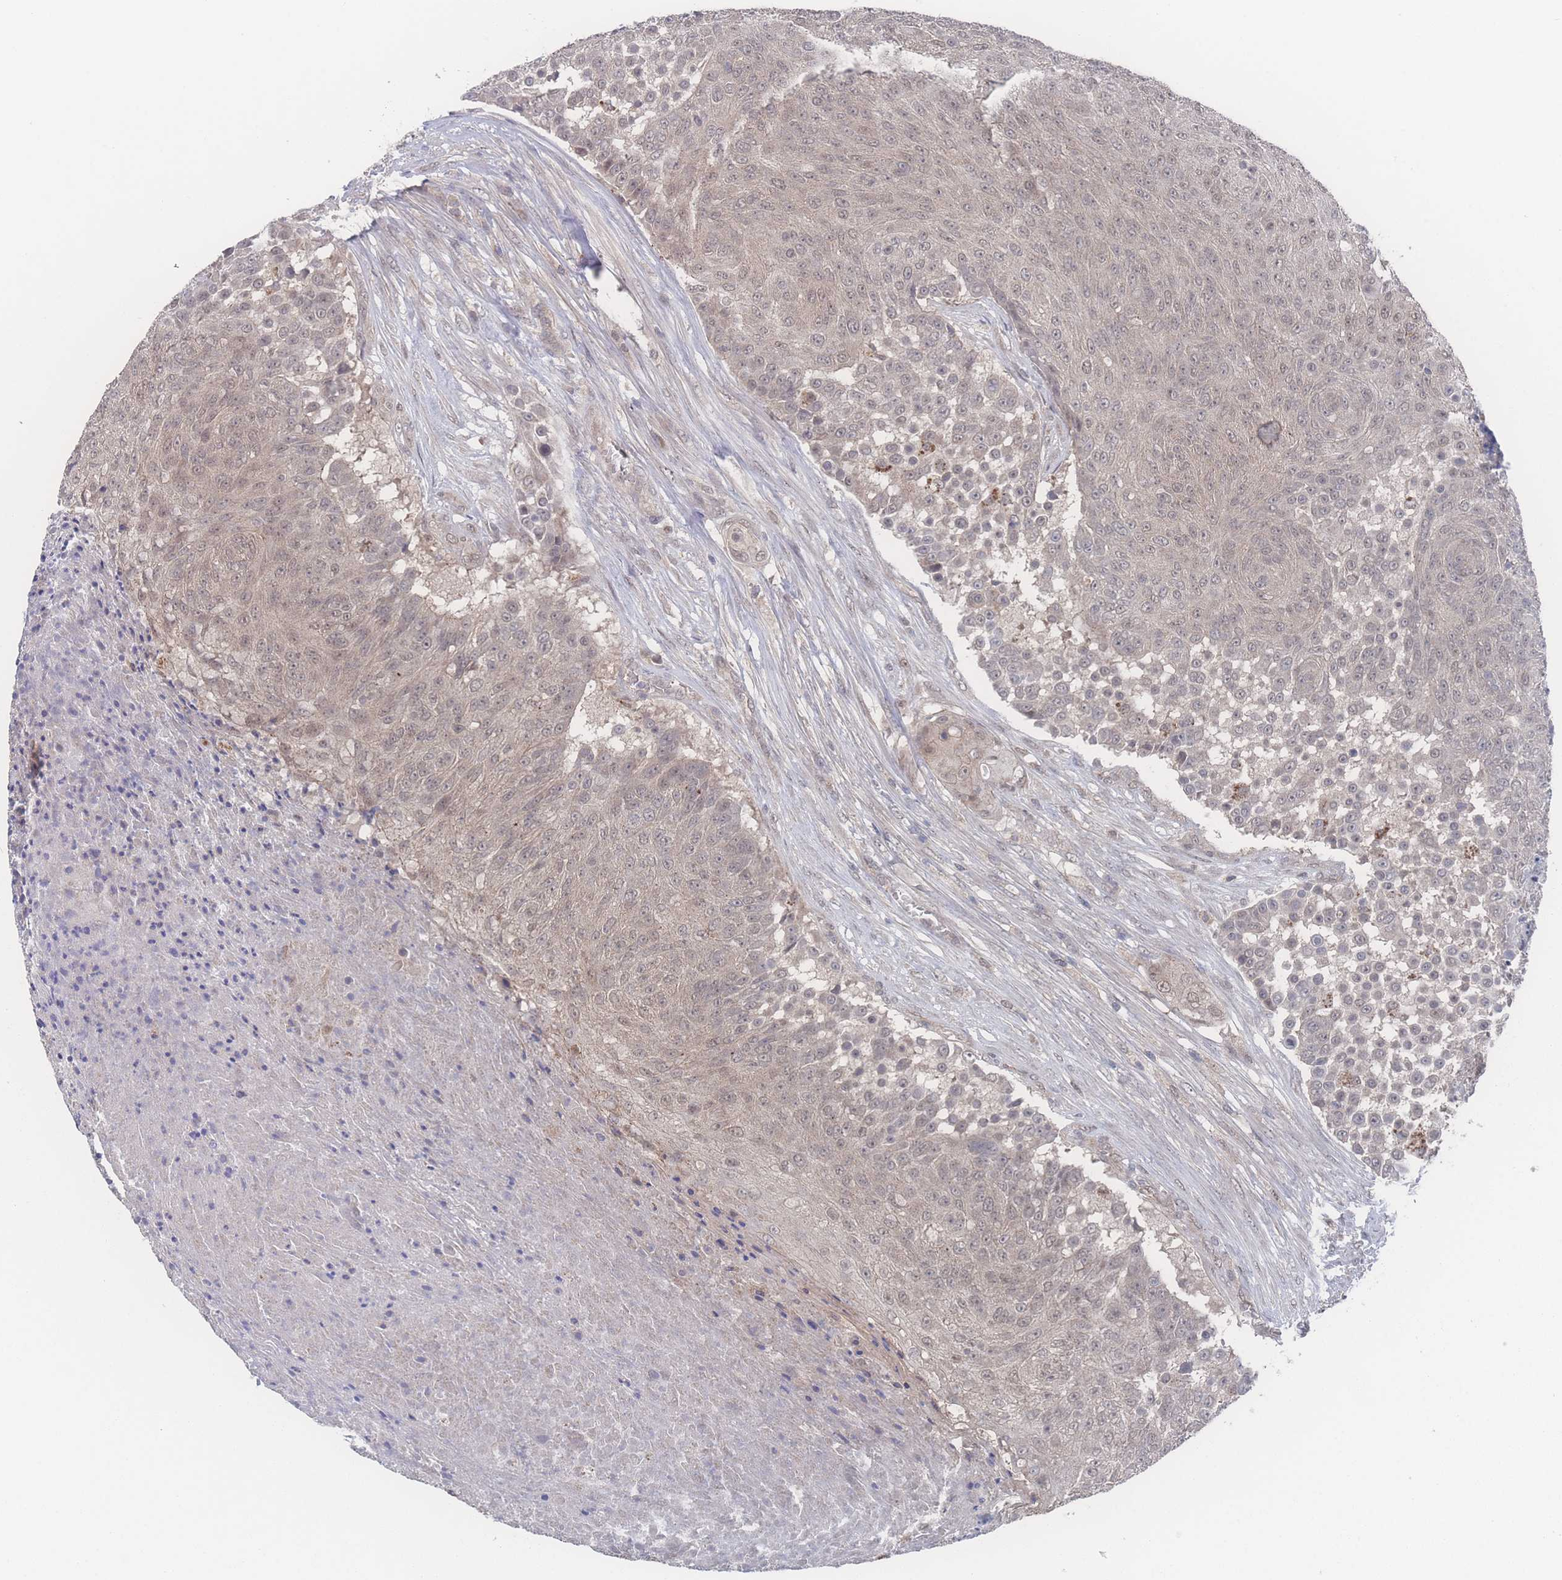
{"staining": {"intensity": "weak", "quantity": ">75%", "location": "cytoplasmic/membranous,nuclear"}, "tissue": "urothelial cancer", "cell_type": "Tumor cells", "image_type": "cancer", "snomed": [{"axis": "morphology", "description": "Urothelial carcinoma, High grade"}, {"axis": "topography", "description": "Urinary bladder"}], "caption": "Immunohistochemical staining of human urothelial cancer shows weak cytoplasmic/membranous and nuclear protein positivity in approximately >75% of tumor cells.", "gene": "NBEAL1", "patient": {"sex": "female", "age": 63}}